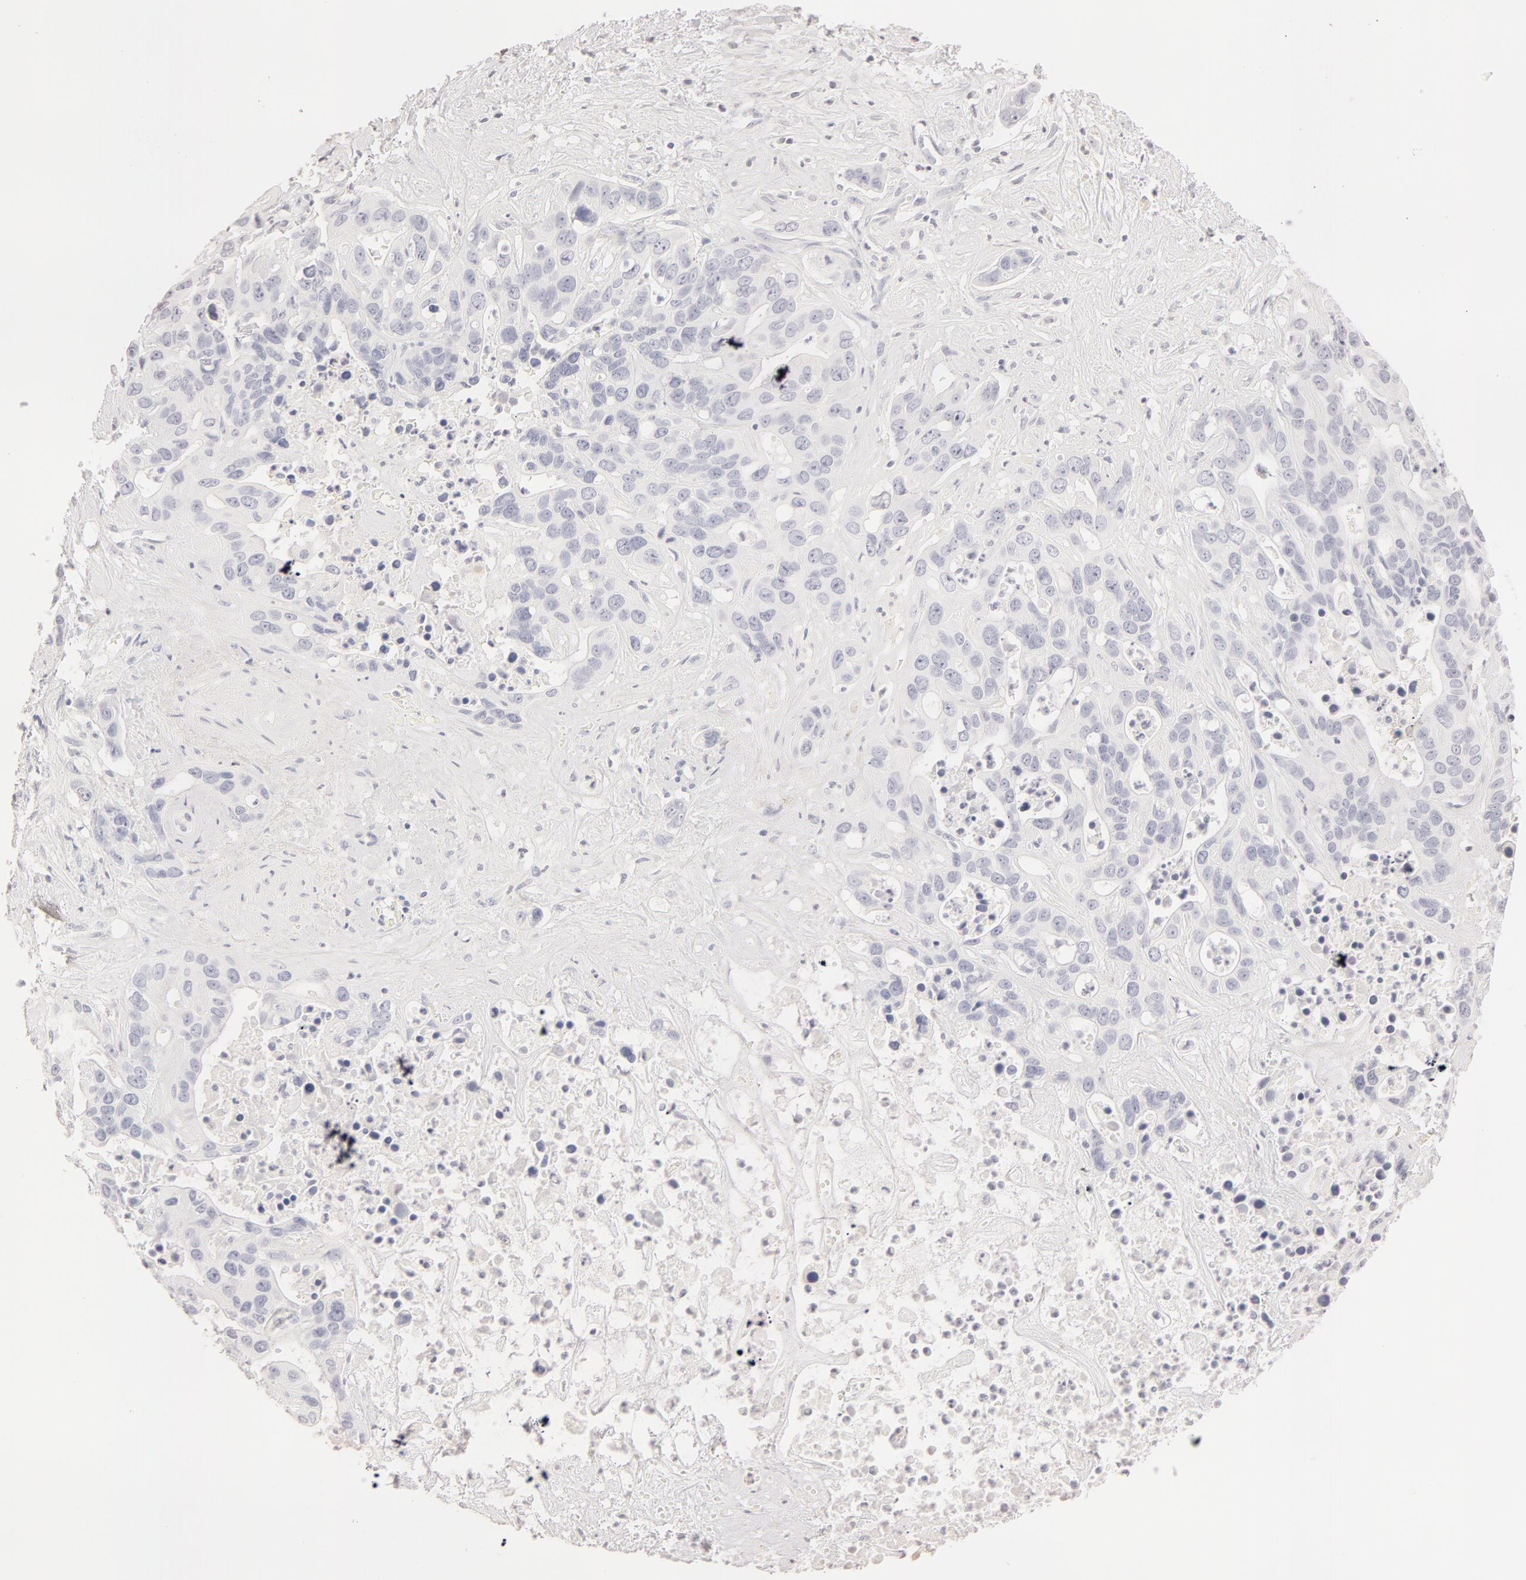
{"staining": {"intensity": "negative", "quantity": "none", "location": "none"}, "tissue": "liver cancer", "cell_type": "Tumor cells", "image_type": "cancer", "snomed": [{"axis": "morphology", "description": "Cholangiocarcinoma"}, {"axis": "topography", "description": "Liver"}], "caption": "The immunohistochemistry (IHC) micrograph has no significant expression in tumor cells of liver cholangiocarcinoma tissue. (DAB IHC, high magnification).", "gene": "LGALS7B", "patient": {"sex": "female", "age": 65}}